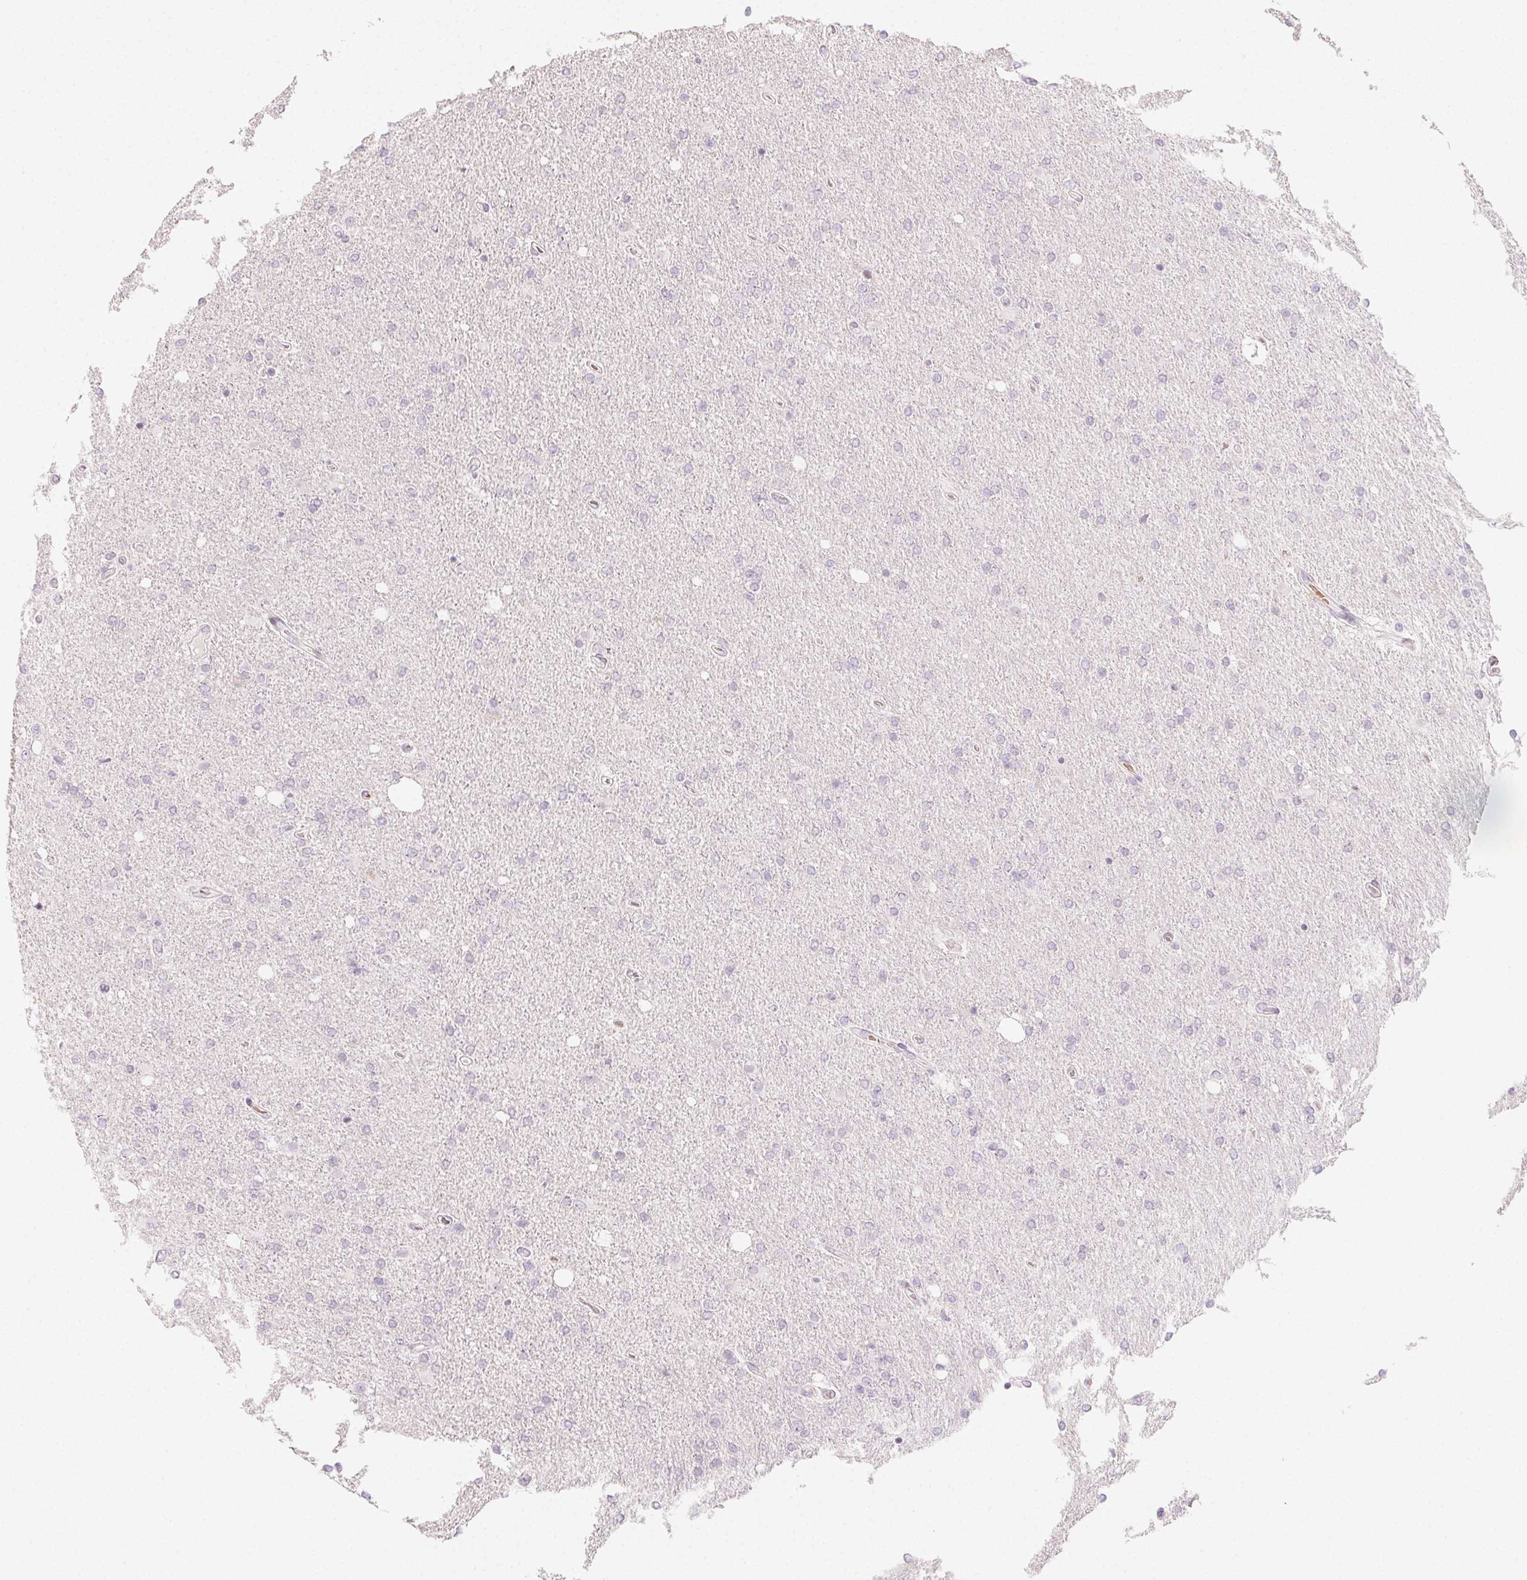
{"staining": {"intensity": "negative", "quantity": "none", "location": "none"}, "tissue": "glioma", "cell_type": "Tumor cells", "image_type": "cancer", "snomed": [{"axis": "morphology", "description": "Glioma, malignant, High grade"}, {"axis": "topography", "description": "Cerebral cortex"}], "caption": "Immunohistochemistry image of human glioma stained for a protein (brown), which displays no staining in tumor cells.", "gene": "CCDC96", "patient": {"sex": "male", "age": 70}}